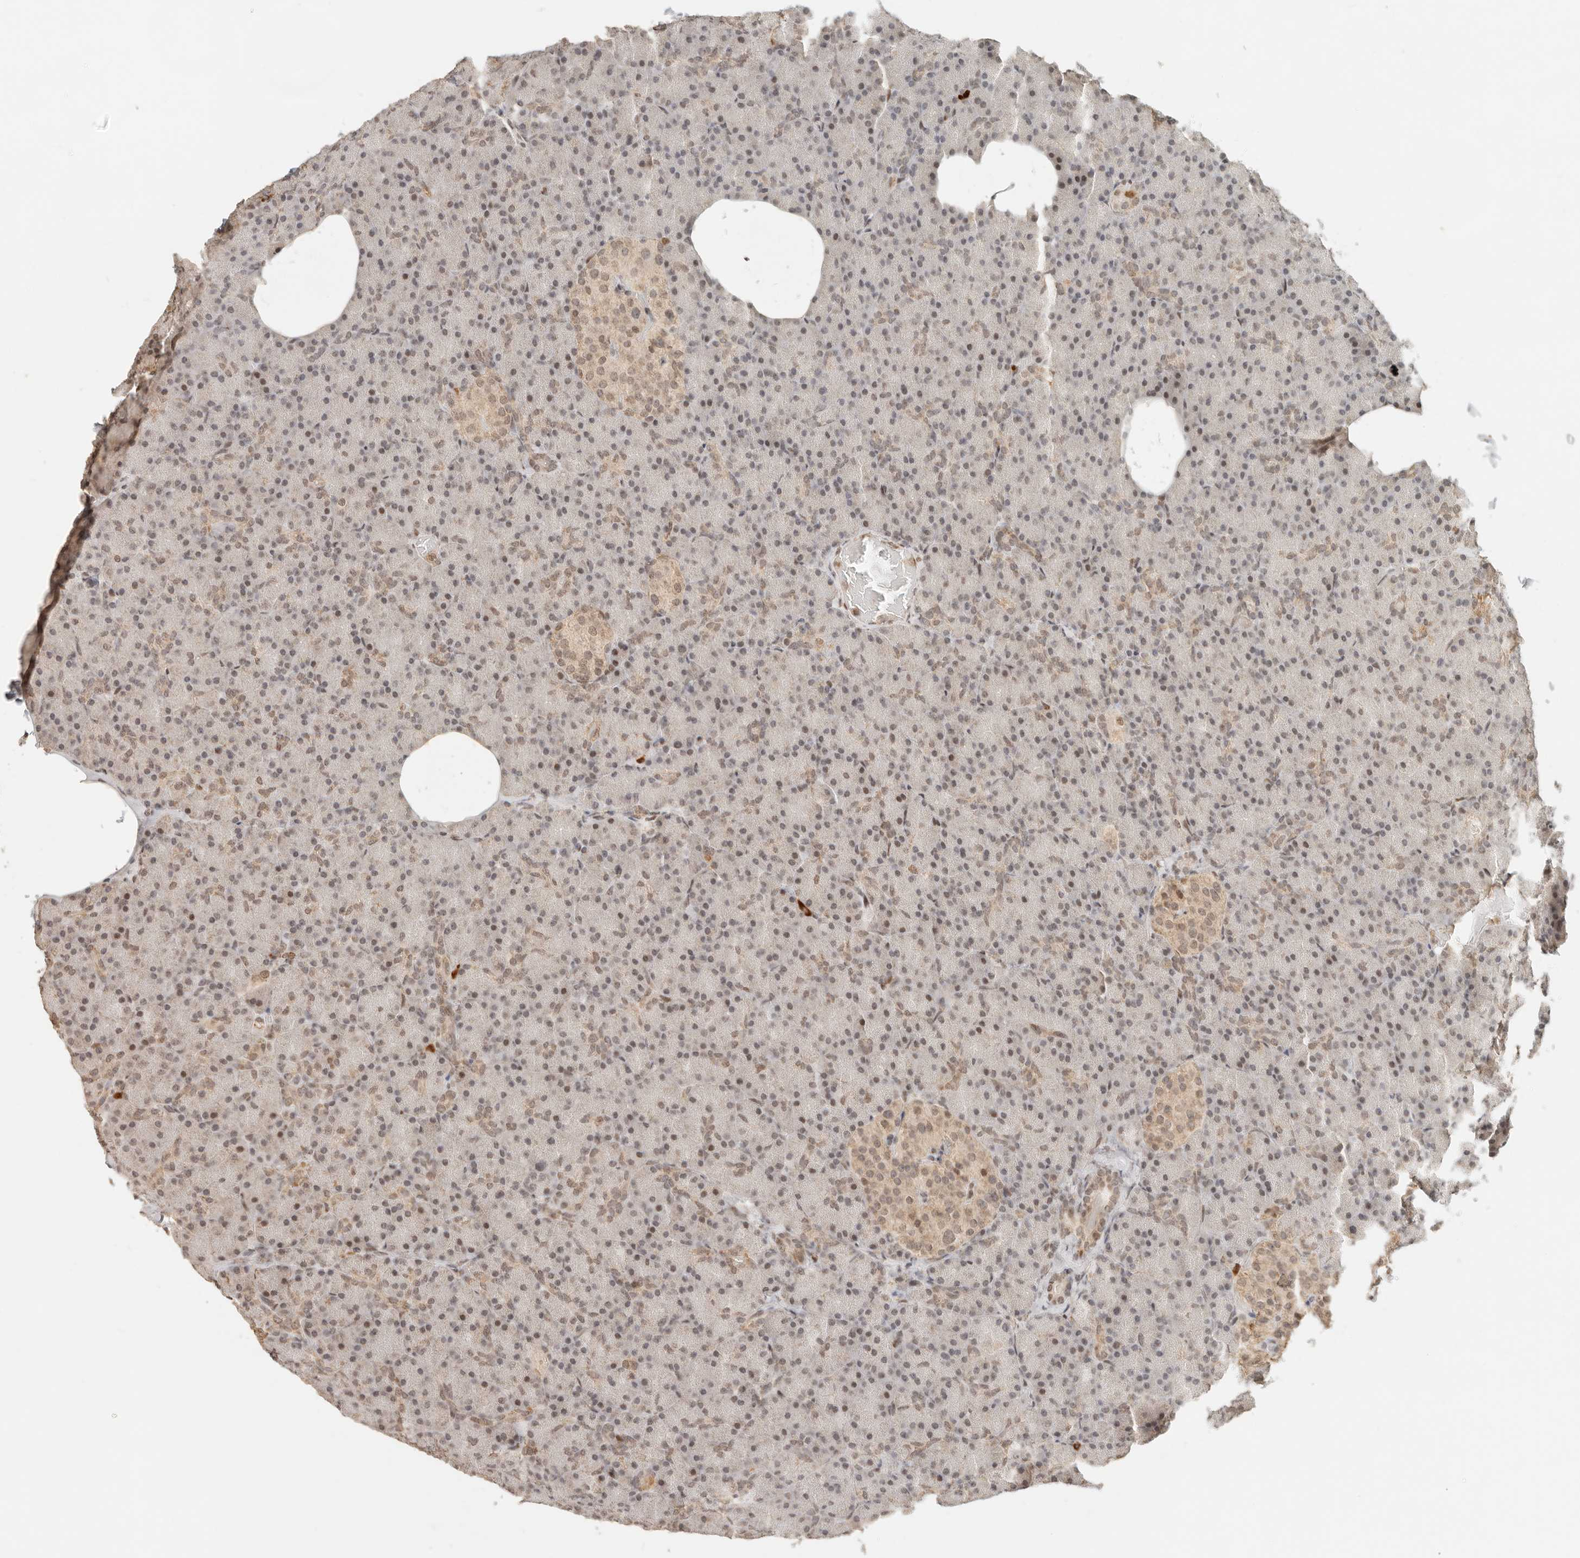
{"staining": {"intensity": "moderate", "quantity": "<25%", "location": "nuclear"}, "tissue": "pancreas", "cell_type": "Exocrine glandular cells", "image_type": "normal", "snomed": [{"axis": "morphology", "description": "Normal tissue, NOS"}, {"axis": "topography", "description": "Pancreas"}], "caption": "Protein analysis of benign pancreas reveals moderate nuclear expression in approximately <25% of exocrine glandular cells. Nuclei are stained in blue.", "gene": "NPAS2", "patient": {"sex": "female", "age": 43}}